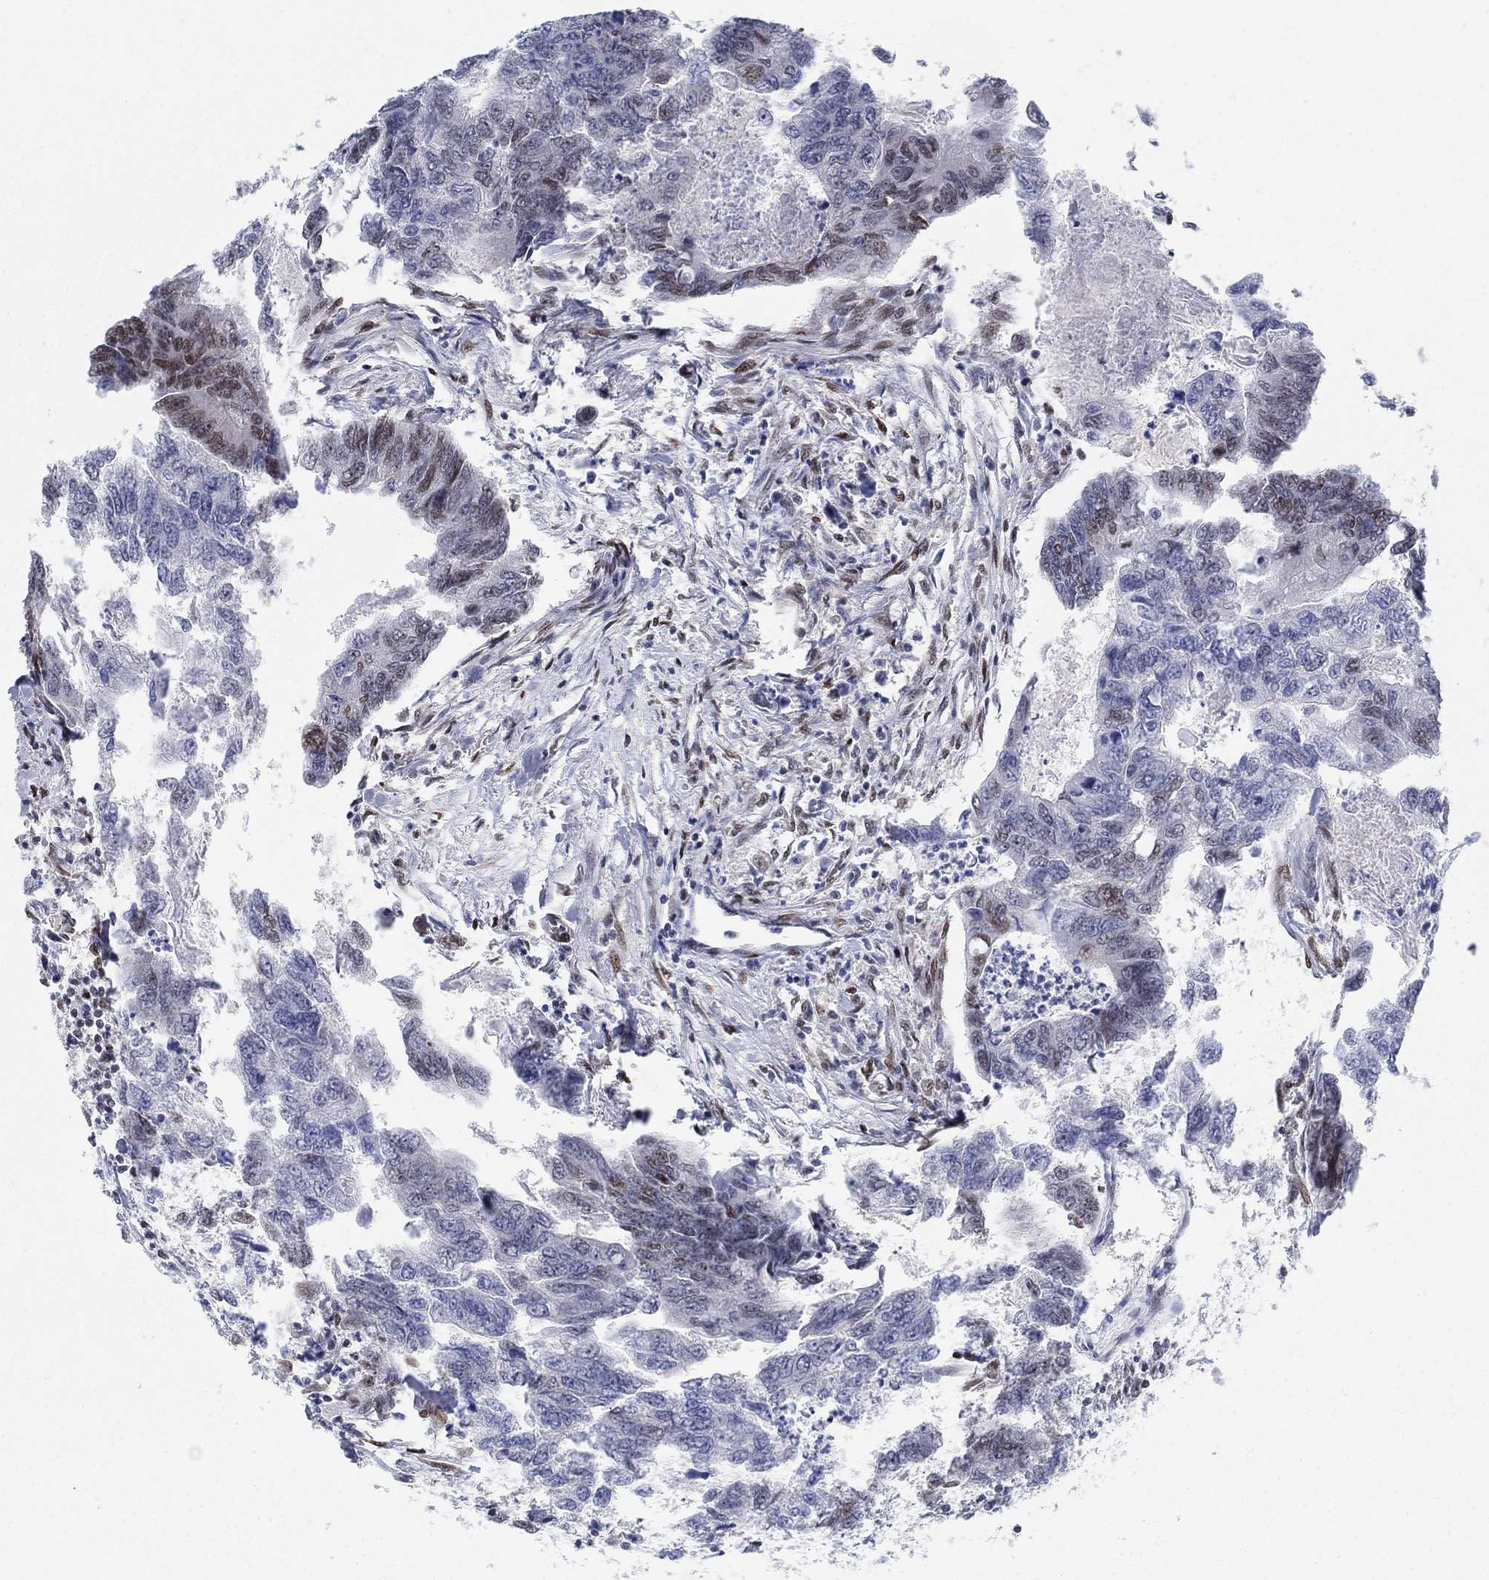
{"staining": {"intensity": "moderate", "quantity": "<25%", "location": "nuclear"}, "tissue": "colorectal cancer", "cell_type": "Tumor cells", "image_type": "cancer", "snomed": [{"axis": "morphology", "description": "Adenocarcinoma, NOS"}, {"axis": "topography", "description": "Colon"}], "caption": "IHC photomicrograph of neoplastic tissue: human colorectal adenocarcinoma stained using IHC demonstrates low levels of moderate protein expression localized specifically in the nuclear of tumor cells, appearing as a nuclear brown color.", "gene": "CENPE", "patient": {"sex": "female", "age": 65}}